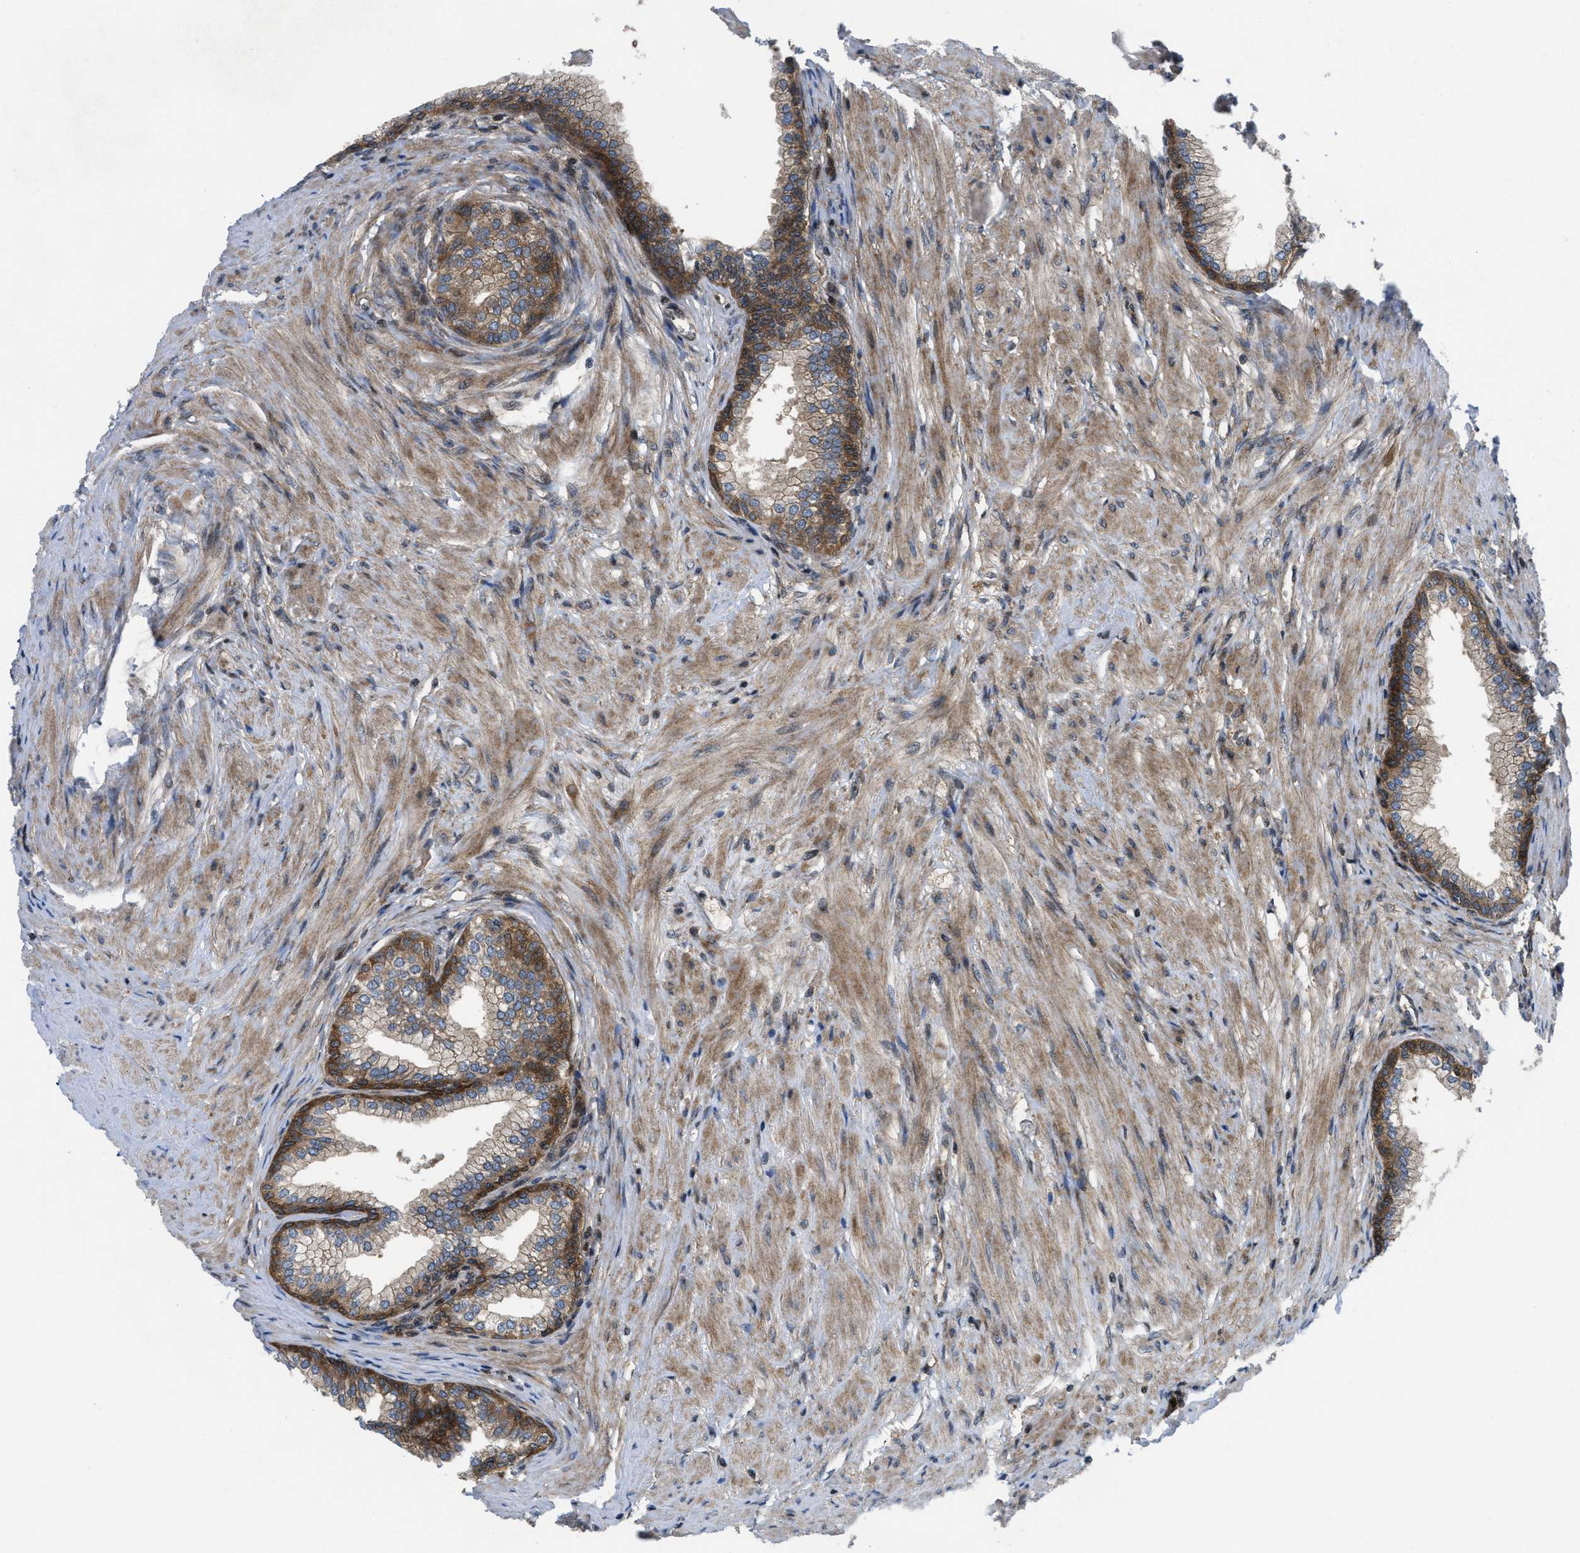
{"staining": {"intensity": "moderate", "quantity": ">75%", "location": "cytoplasmic/membranous"}, "tissue": "prostate", "cell_type": "Glandular cells", "image_type": "normal", "snomed": [{"axis": "morphology", "description": "Normal tissue, NOS"}, {"axis": "morphology", "description": "Urothelial carcinoma, Low grade"}, {"axis": "topography", "description": "Urinary bladder"}, {"axis": "topography", "description": "Prostate"}], "caption": "High-power microscopy captured an immunohistochemistry (IHC) image of normal prostate, revealing moderate cytoplasmic/membranous expression in approximately >75% of glandular cells.", "gene": "PPP2CB", "patient": {"sex": "male", "age": 60}}